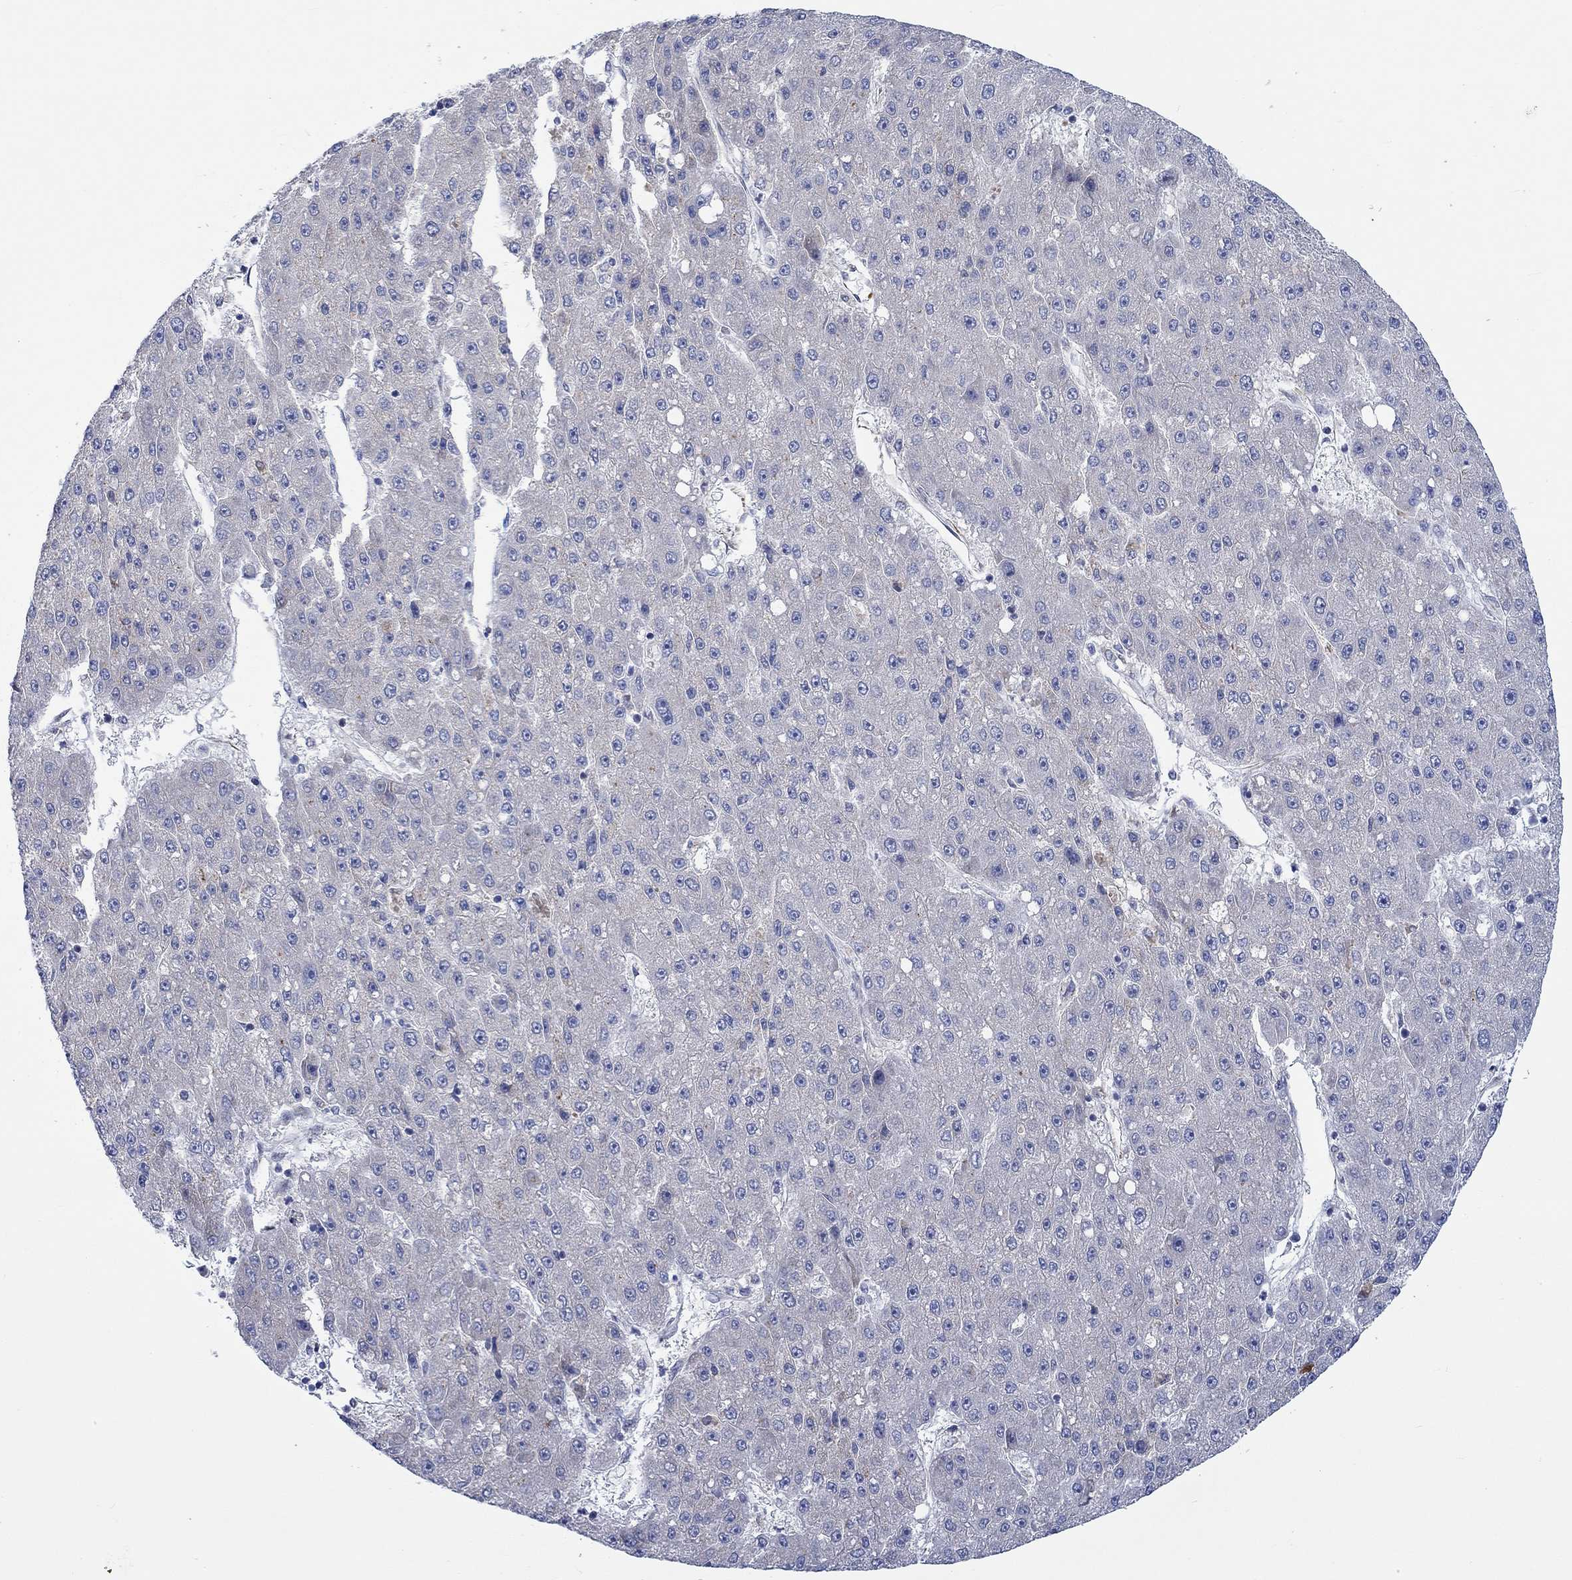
{"staining": {"intensity": "moderate", "quantity": "<25%", "location": "cytoplasmic/membranous"}, "tissue": "liver cancer", "cell_type": "Tumor cells", "image_type": "cancer", "snomed": [{"axis": "morphology", "description": "Carcinoma, Hepatocellular, NOS"}, {"axis": "topography", "description": "Liver"}], "caption": "Immunohistochemical staining of liver hepatocellular carcinoma exhibits low levels of moderate cytoplasmic/membranous staining in approximately <25% of tumor cells. The protein of interest is shown in brown color, while the nuclei are stained blue.", "gene": "CAMK1D", "patient": {"sex": "male", "age": 67}}